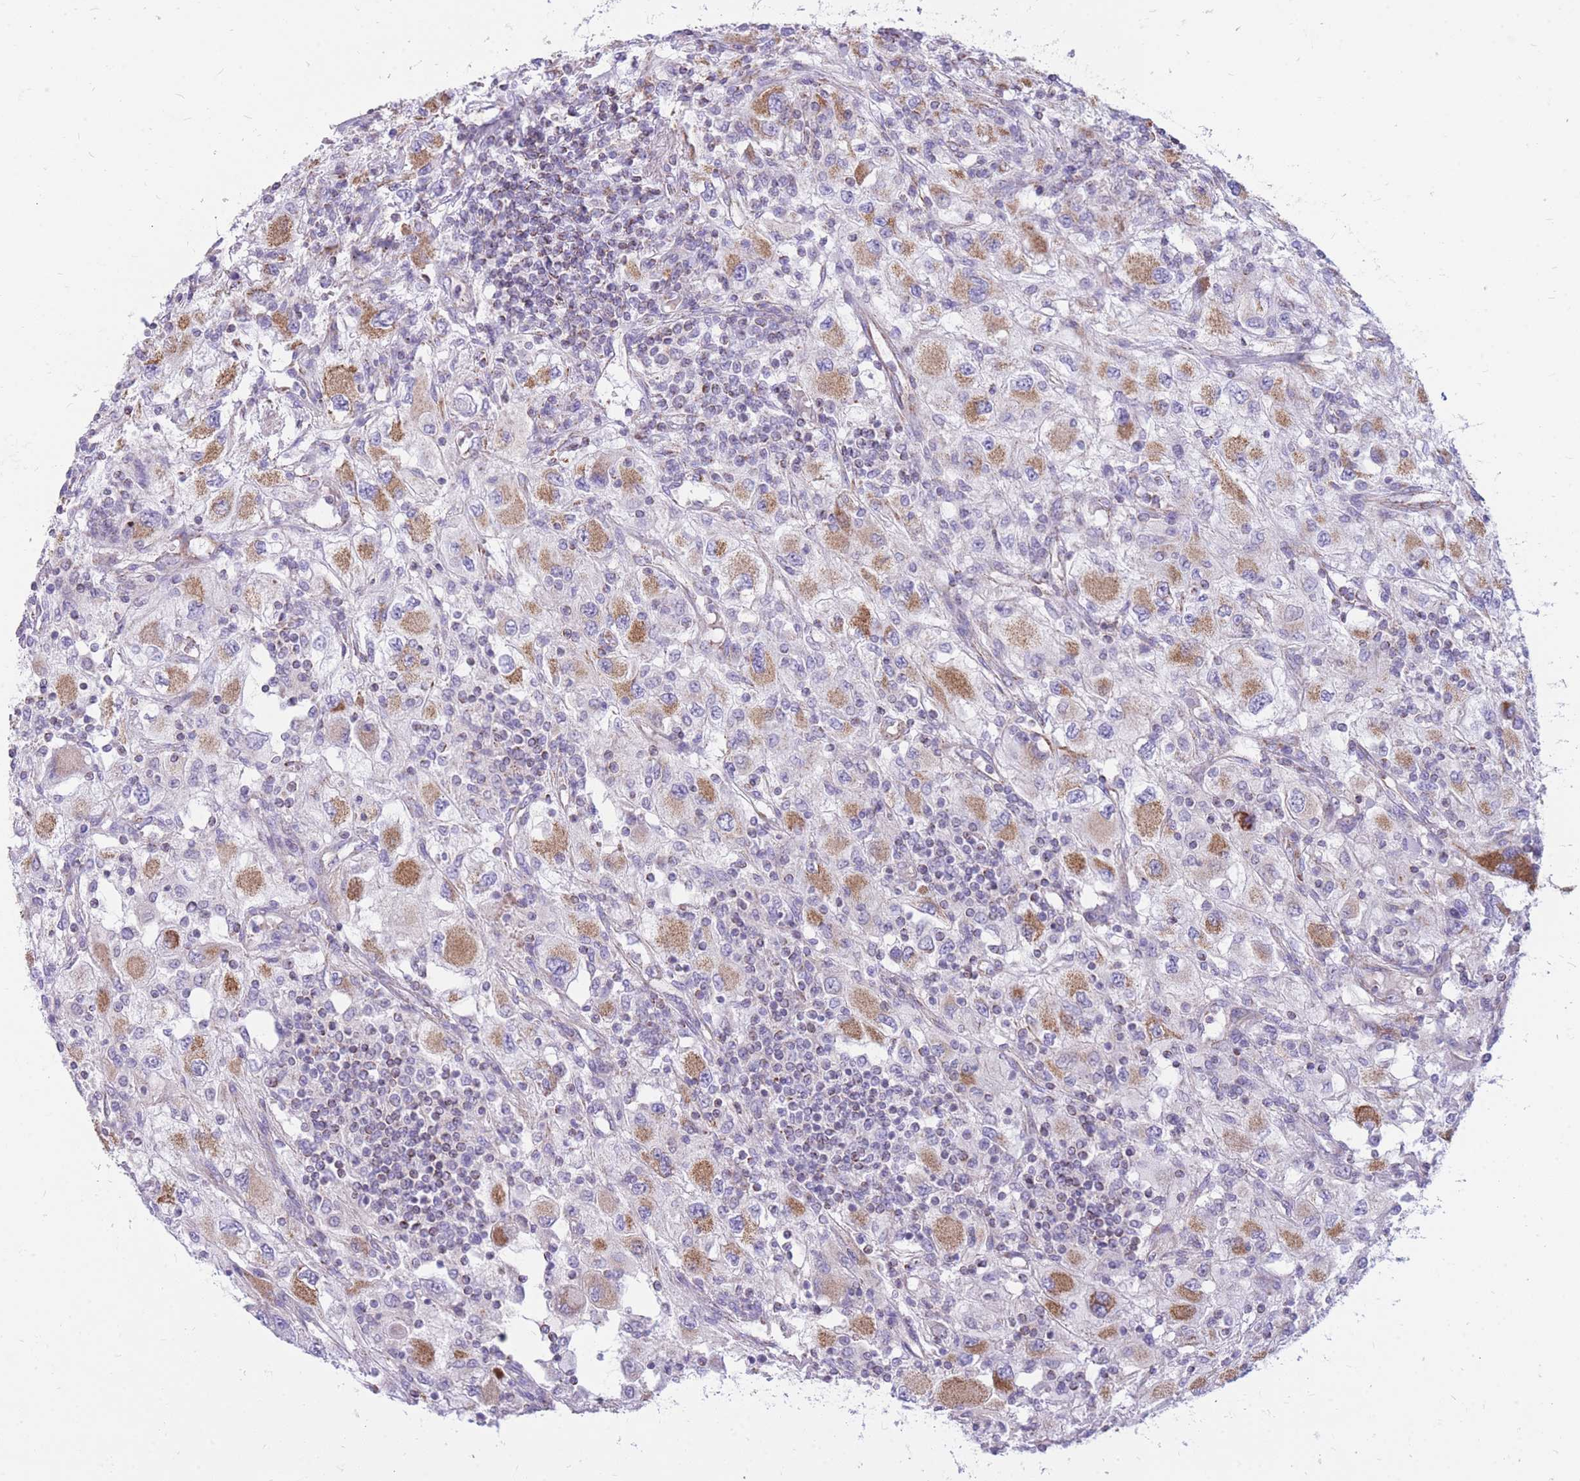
{"staining": {"intensity": "moderate", "quantity": "25%-75%", "location": "cytoplasmic/membranous"}, "tissue": "renal cancer", "cell_type": "Tumor cells", "image_type": "cancer", "snomed": [{"axis": "morphology", "description": "Adenocarcinoma, NOS"}, {"axis": "topography", "description": "Kidney"}], "caption": "Immunohistochemistry photomicrograph of human renal adenocarcinoma stained for a protein (brown), which exhibits medium levels of moderate cytoplasmic/membranous positivity in approximately 25%-75% of tumor cells.", "gene": "PCSK1", "patient": {"sex": "female", "age": 67}}